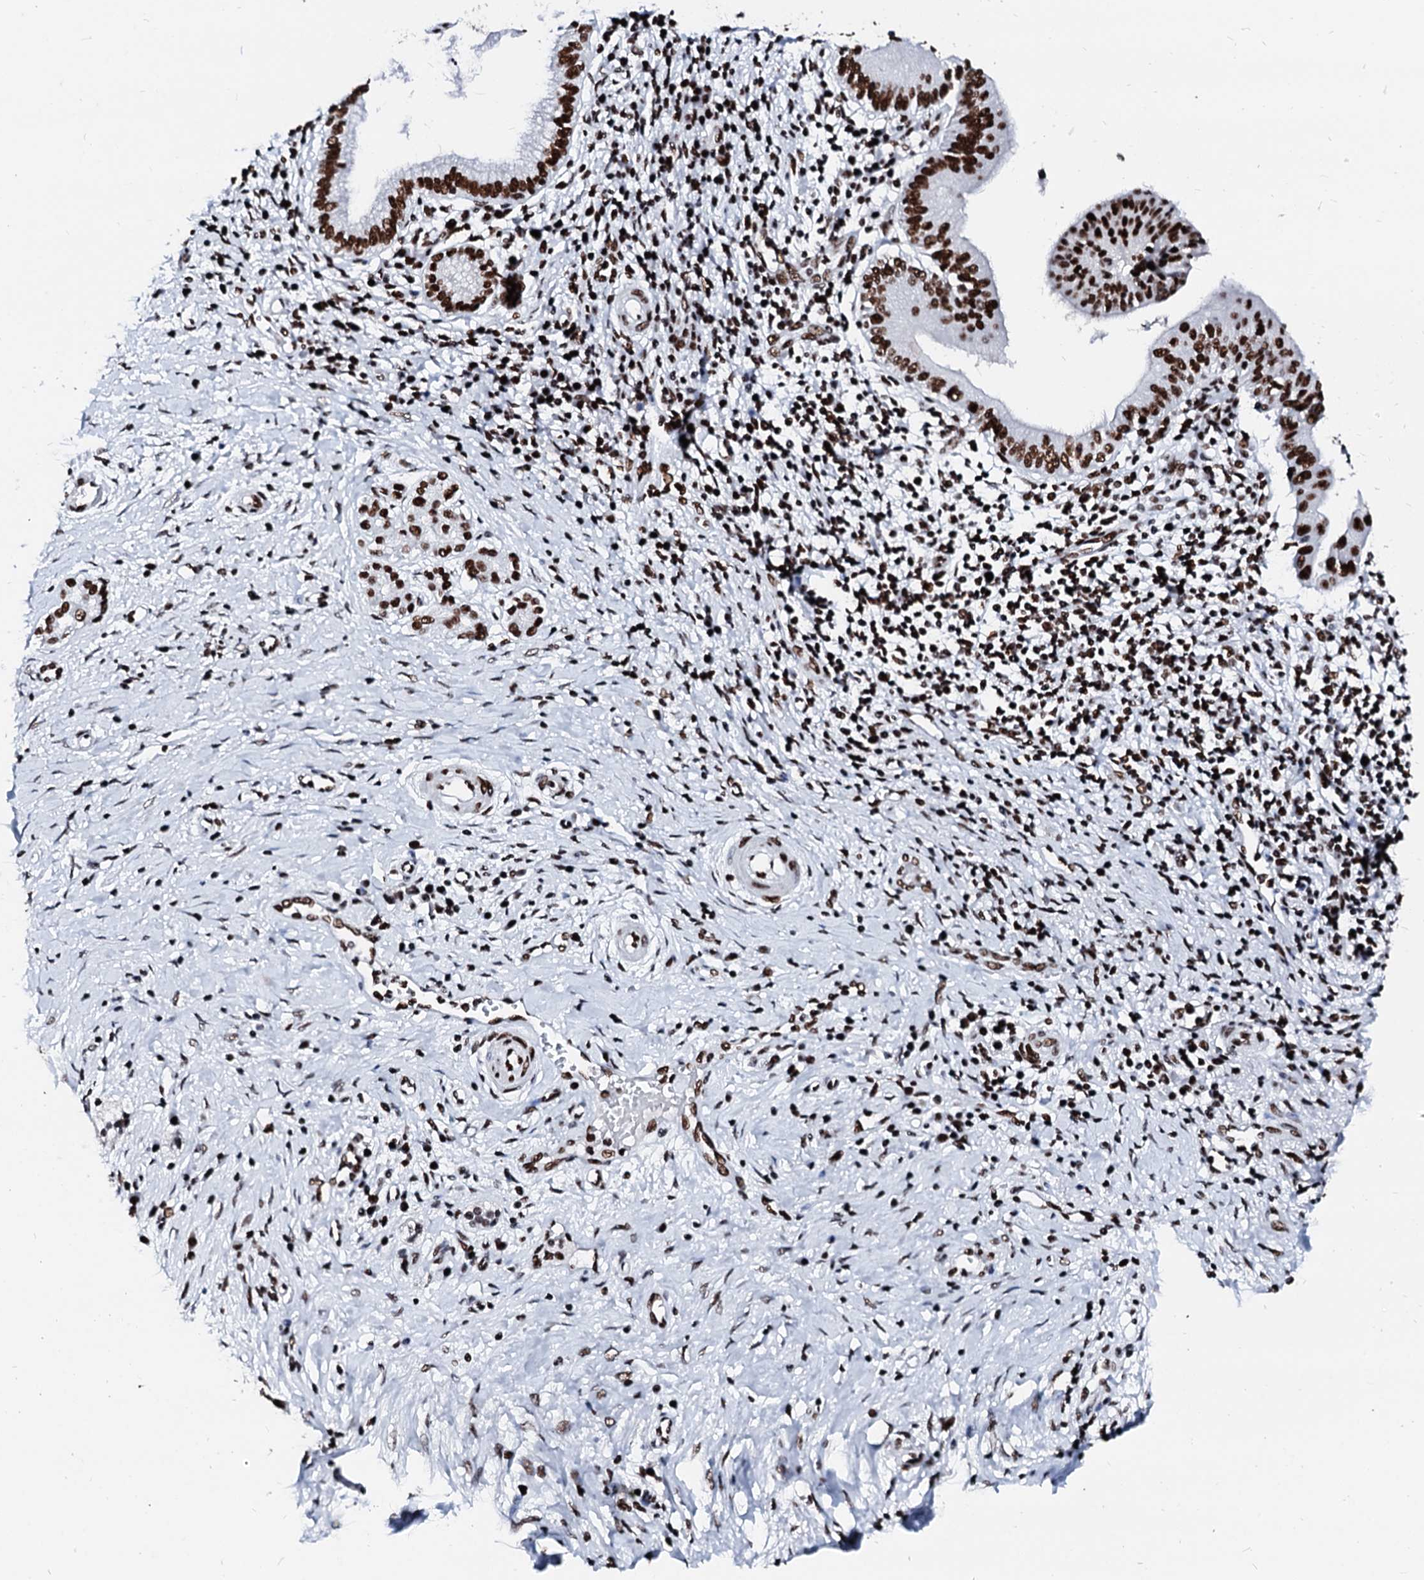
{"staining": {"intensity": "strong", "quantity": ">75%", "location": "nuclear"}, "tissue": "pancreatic cancer", "cell_type": "Tumor cells", "image_type": "cancer", "snomed": [{"axis": "morphology", "description": "Adenocarcinoma, NOS"}, {"axis": "topography", "description": "Pancreas"}], "caption": "Strong nuclear protein positivity is appreciated in about >75% of tumor cells in adenocarcinoma (pancreatic). The protein is shown in brown color, while the nuclei are stained blue.", "gene": "RALY", "patient": {"sex": "male", "age": 68}}